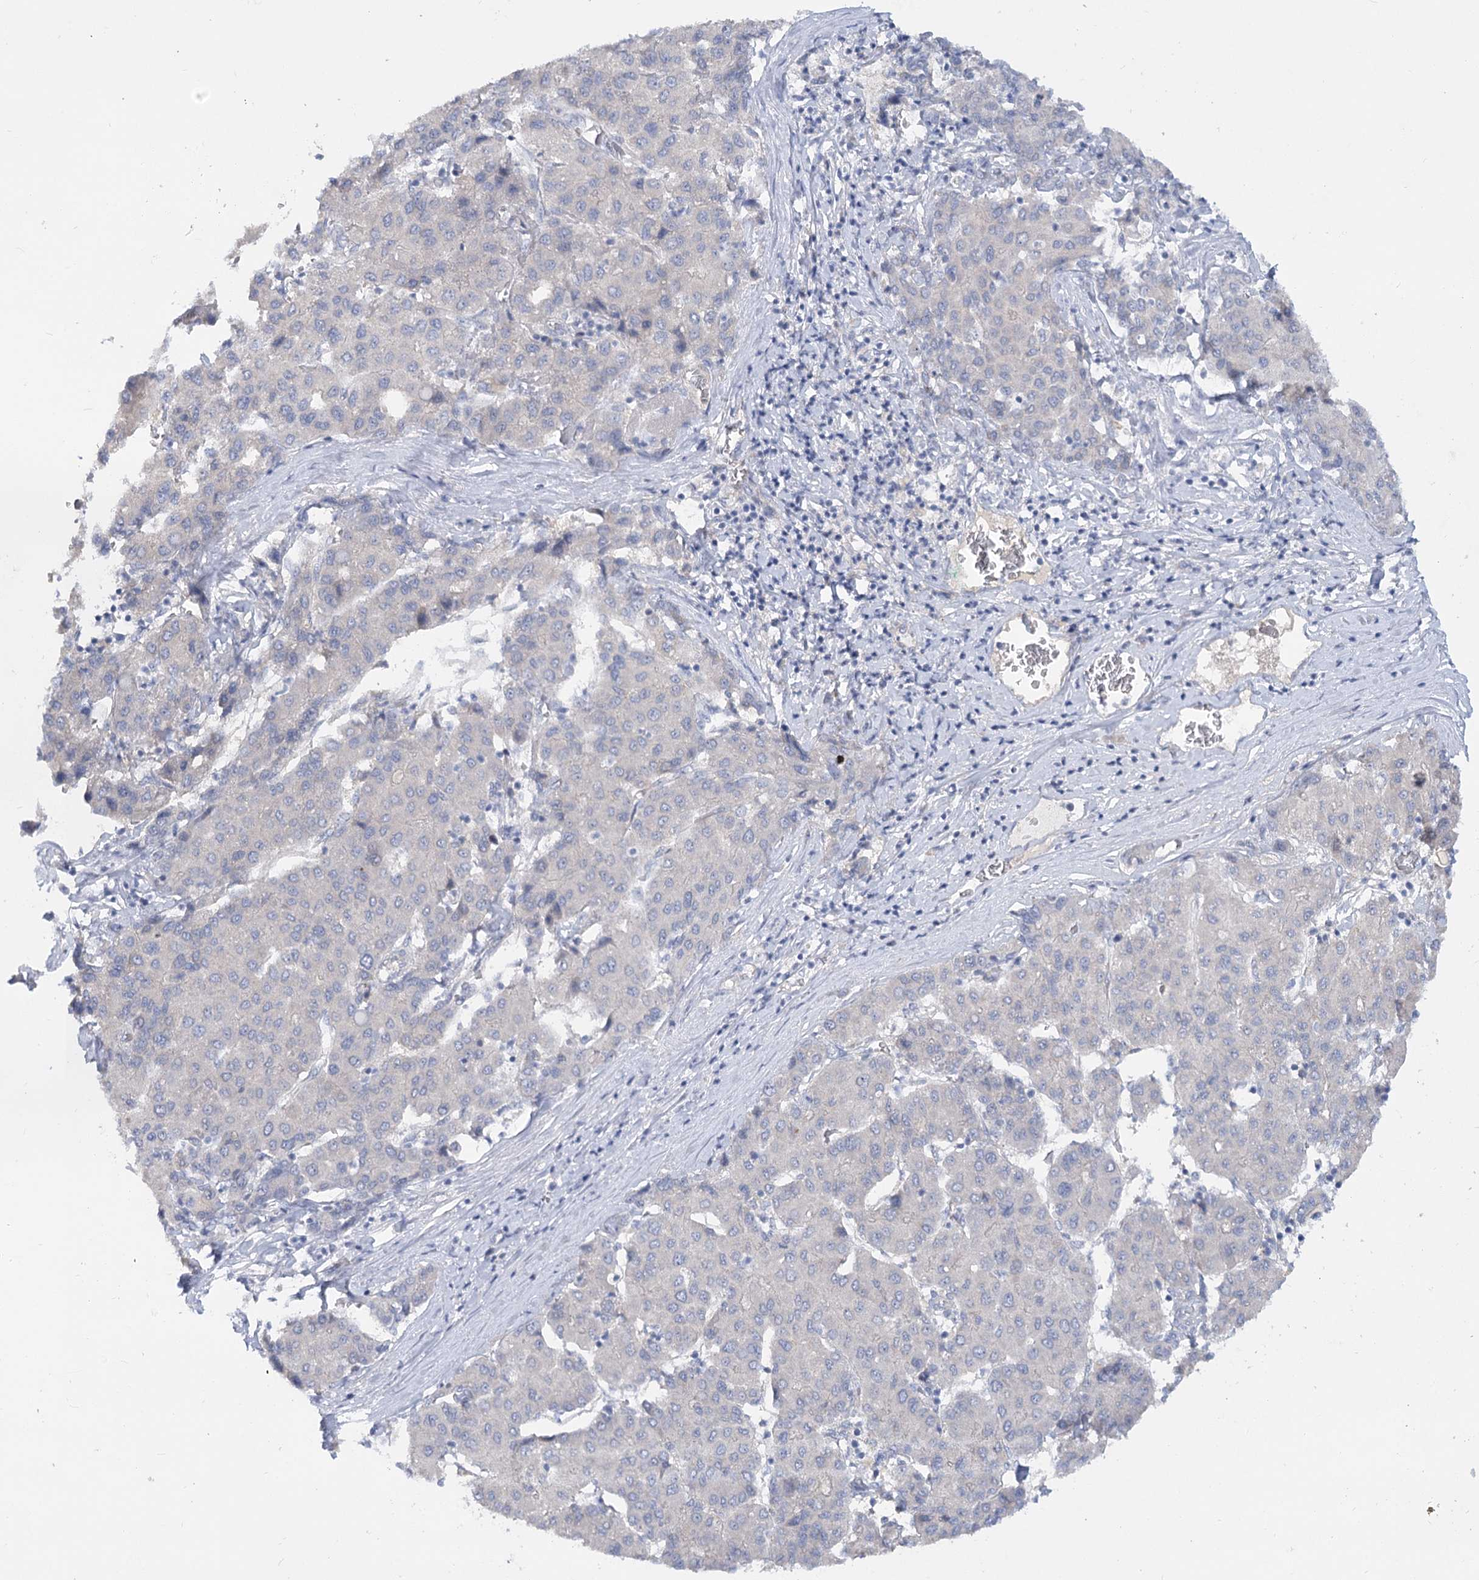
{"staining": {"intensity": "negative", "quantity": "none", "location": "none"}, "tissue": "liver cancer", "cell_type": "Tumor cells", "image_type": "cancer", "snomed": [{"axis": "morphology", "description": "Carcinoma, Hepatocellular, NOS"}, {"axis": "topography", "description": "Liver"}], "caption": "This micrograph is of liver hepatocellular carcinoma stained with IHC to label a protein in brown with the nuclei are counter-stained blue. There is no staining in tumor cells.", "gene": "EFHC2", "patient": {"sex": "male", "age": 65}}